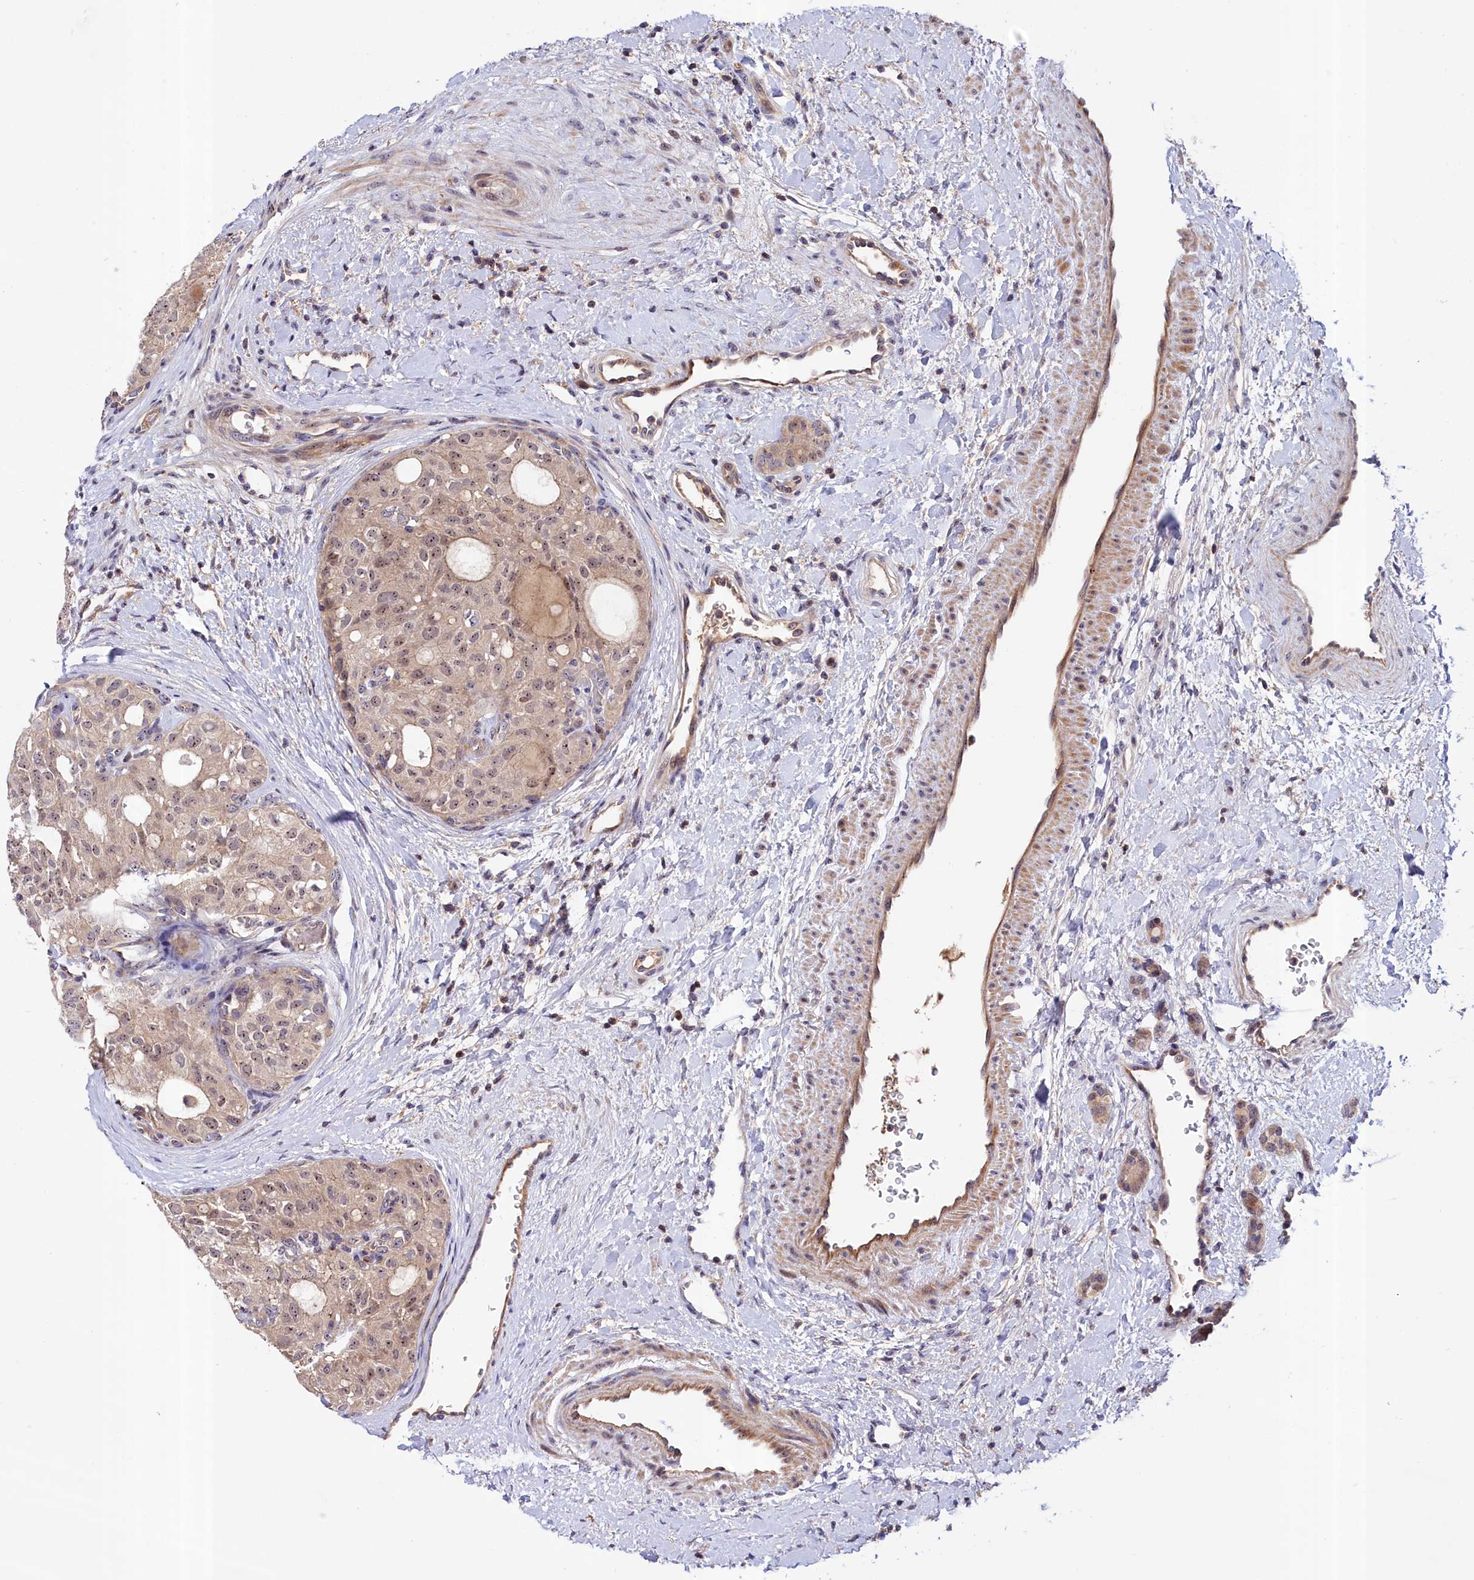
{"staining": {"intensity": "weak", "quantity": ">75%", "location": "cytoplasmic/membranous,nuclear"}, "tissue": "thyroid cancer", "cell_type": "Tumor cells", "image_type": "cancer", "snomed": [{"axis": "morphology", "description": "Follicular adenoma carcinoma, NOS"}, {"axis": "topography", "description": "Thyroid gland"}], "caption": "Brown immunohistochemical staining in human thyroid cancer demonstrates weak cytoplasmic/membranous and nuclear positivity in approximately >75% of tumor cells.", "gene": "NEURL4", "patient": {"sex": "male", "age": 75}}